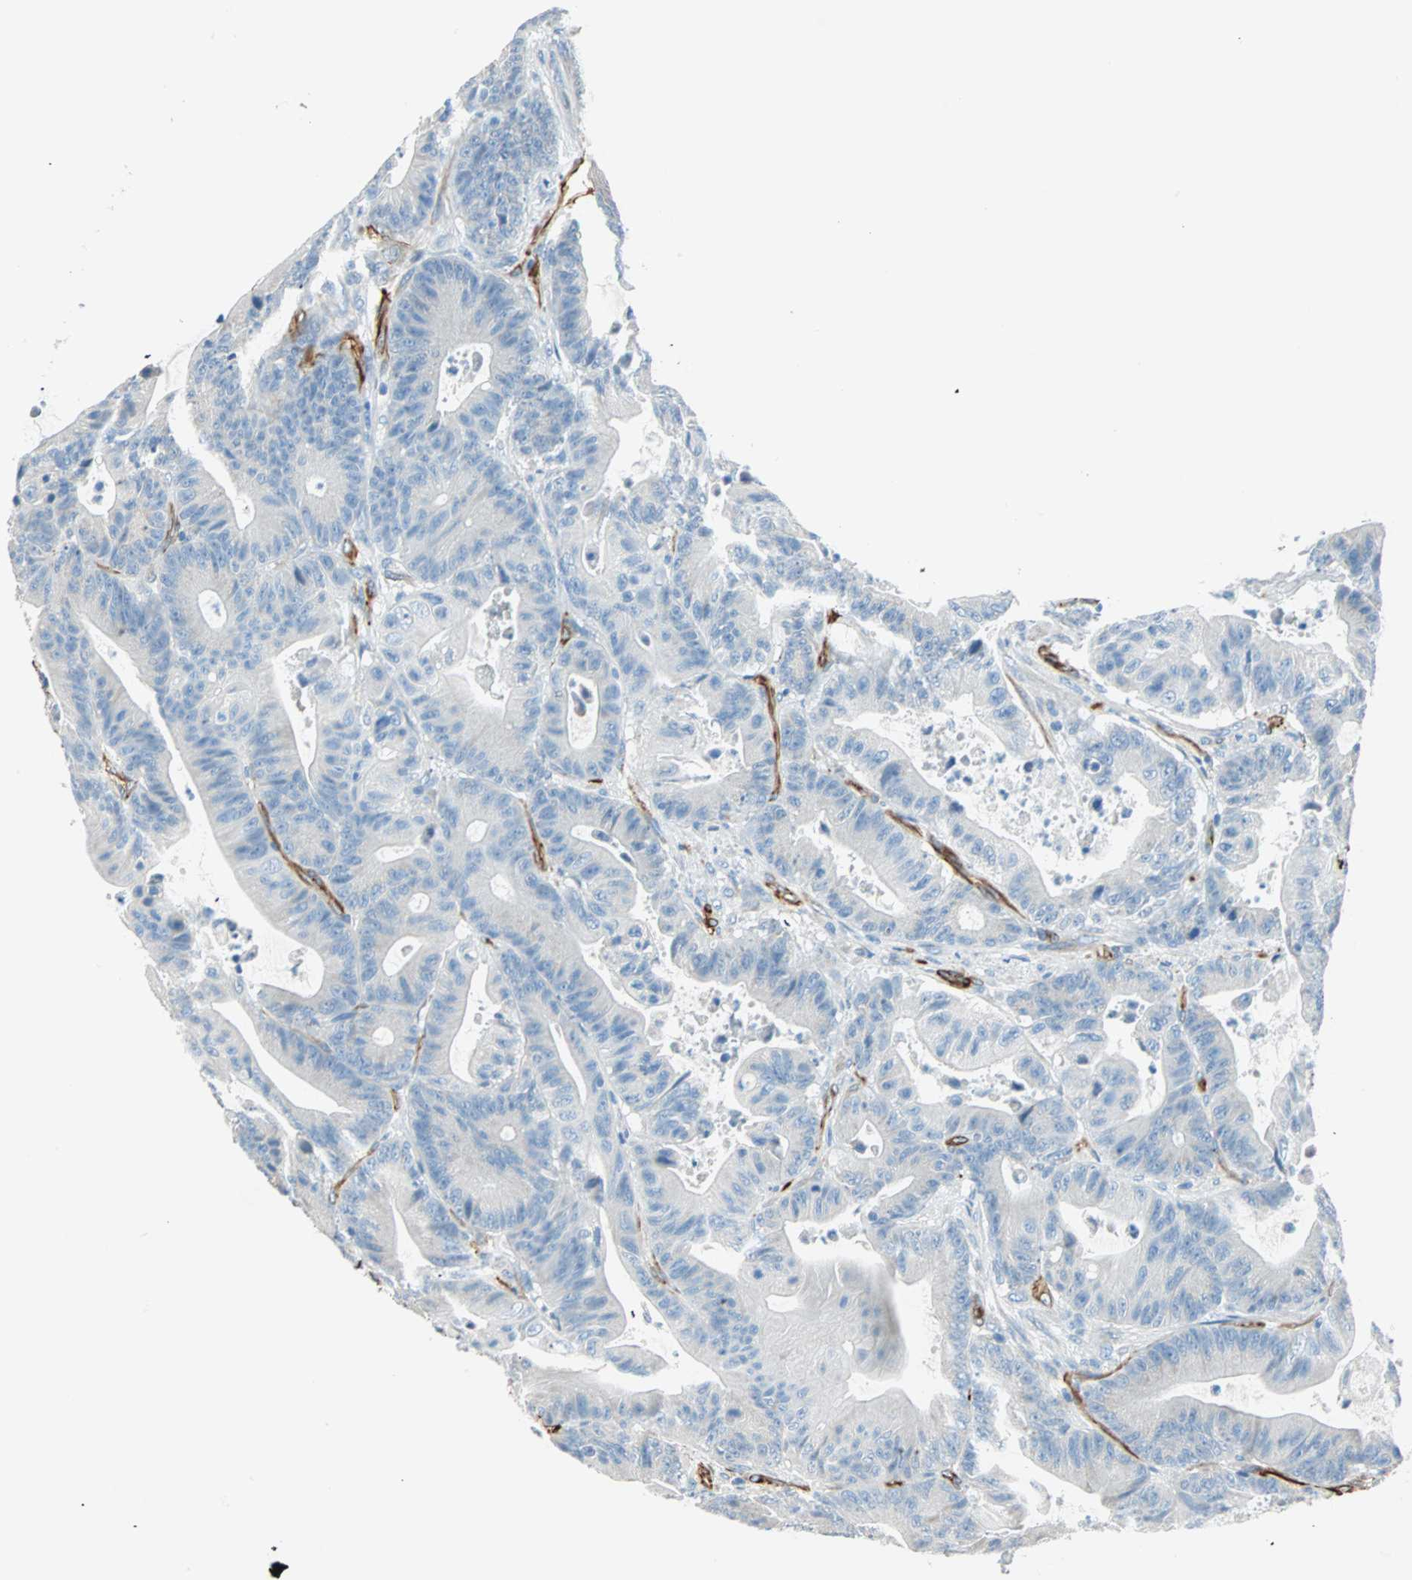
{"staining": {"intensity": "negative", "quantity": "none", "location": "none"}, "tissue": "colorectal cancer", "cell_type": "Tumor cells", "image_type": "cancer", "snomed": [{"axis": "morphology", "description": "Adenocarcinoma, NOS"}, {"axis": "topography", "description": "Colon"}], "caption": "Colorectal adenocarcinoma was stained to show a protein in brown. There is no significant positivity in tumor cells.", "gene": "NES", "patient": {"sex": "female", "age": 84}}